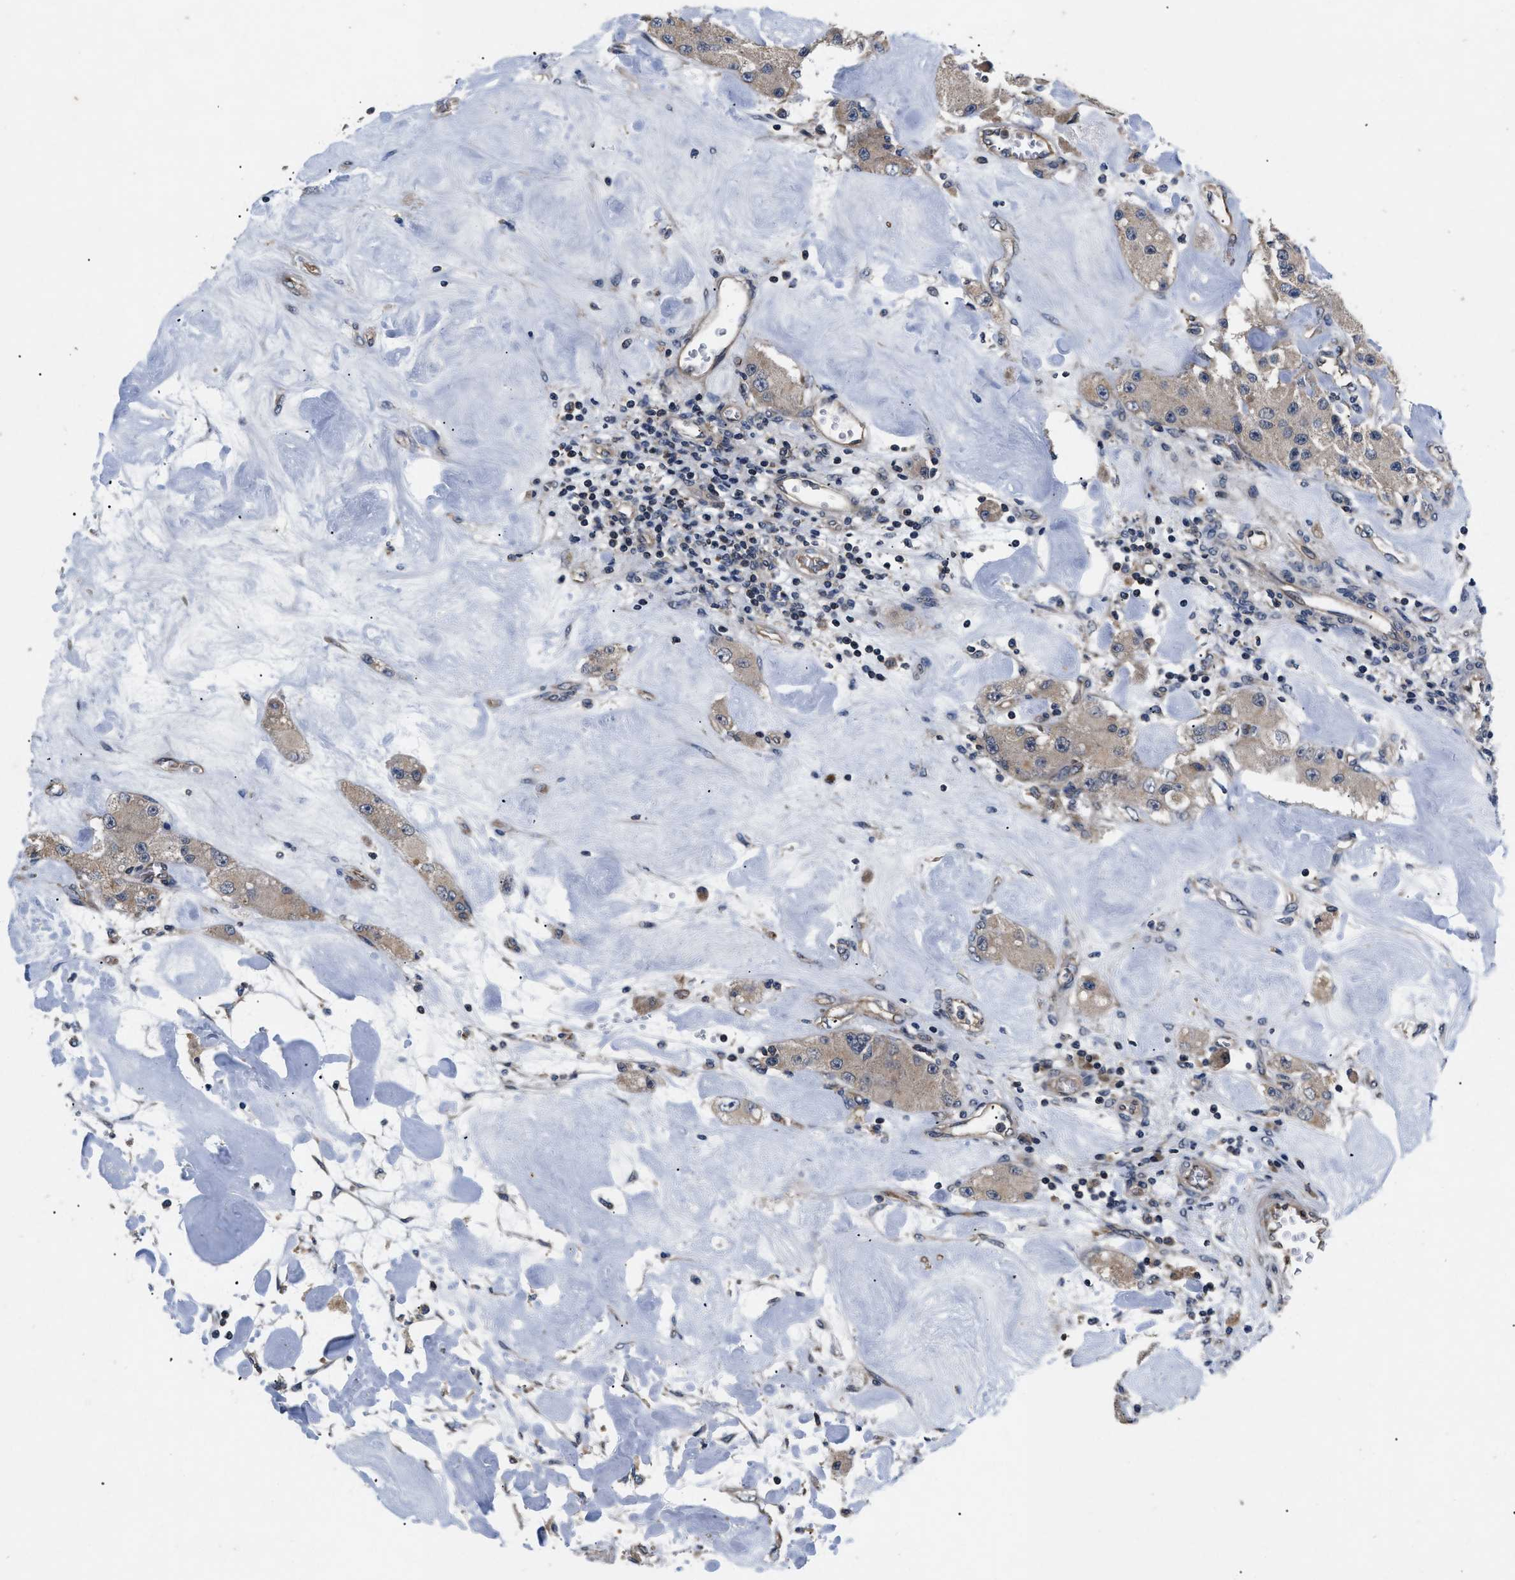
{"staining": {"intensity": "weak", "quantity": ">75%", "location": "cytoplasmic/membranous"}, "tissue": "carcinoid", "cell_type": "Tumor cells", "image_type": "cancer", "snomed": [{"axis": "morphology", "description": "Carcinoid, malignant, NOS"}, {"axis": "topography", "description": "Pancreas"}], "caption": "Immunohistochemical staining of carcinoid (malignant) shows low levels of weak cytoplasmic/membranous protein positivity in approximately >75% of tumor cells. (Brightfield microscopy of DAB IHC at high magnification).", "gene": "HMGCR", "patient": {"sex": "male", "age": 41}}